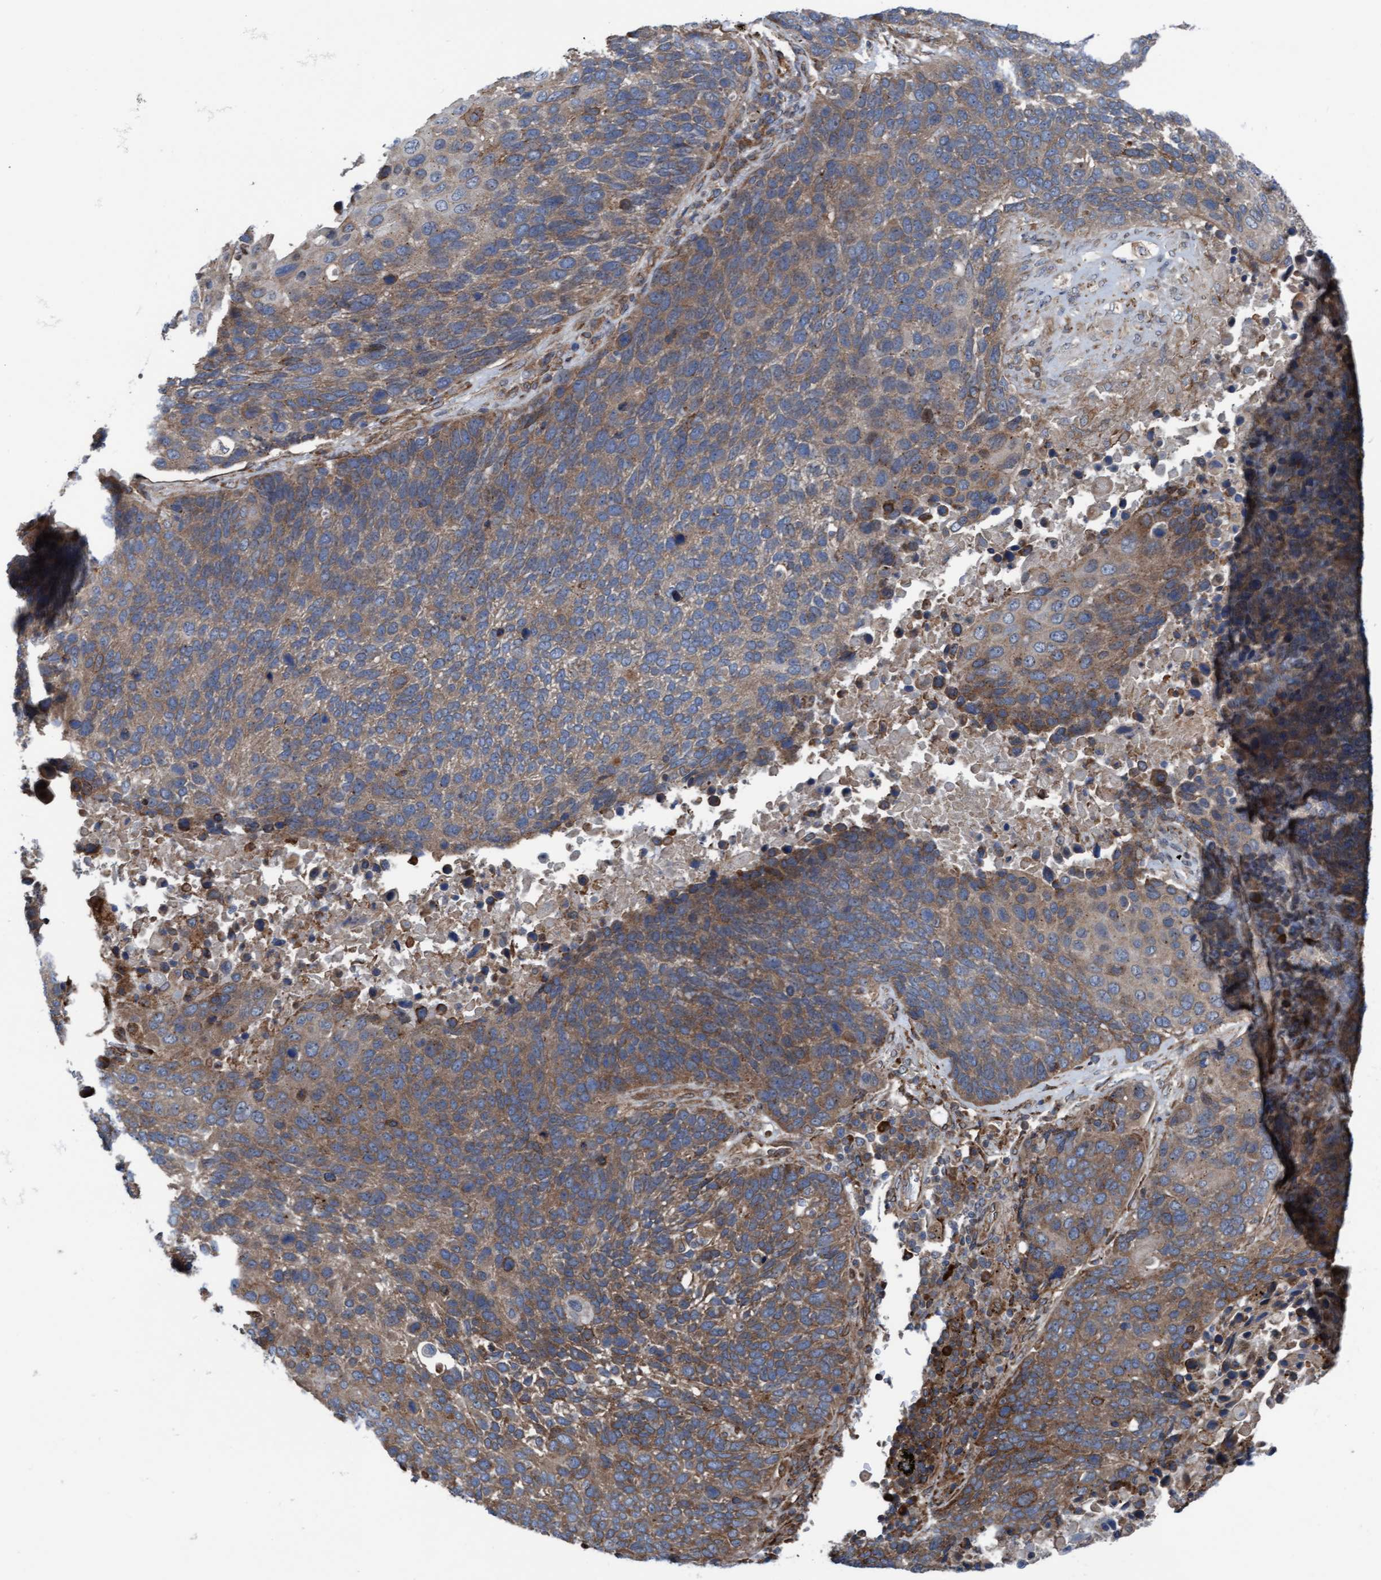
{"staining": {"intensity": "moderate", "quantity": ">75%", "location": "cytoplasmic/membranous"}, "tissue": "lung cancer", "cell_type": "Tumor cells", "image_type": "cancer", "snomed": [{"axis": "morphology", "description": "Squamous cell carcinoma, NOS"}, {"axis": "topography", "description": "Lung"}], "caption": "Immunohistochemical staining of lung cancer (squamous cell carcinoma) exhibits medium levels of moderate cytoplasmic/membranous protein positivity in about >75% of tumor cells. (DAB (3,3'-diaminobenzidine) IHC, brown staining for protein, blue staining for nuclei).", "gene": "RAP1GAP2", "patient": {"sex": "male", "age": 66}}